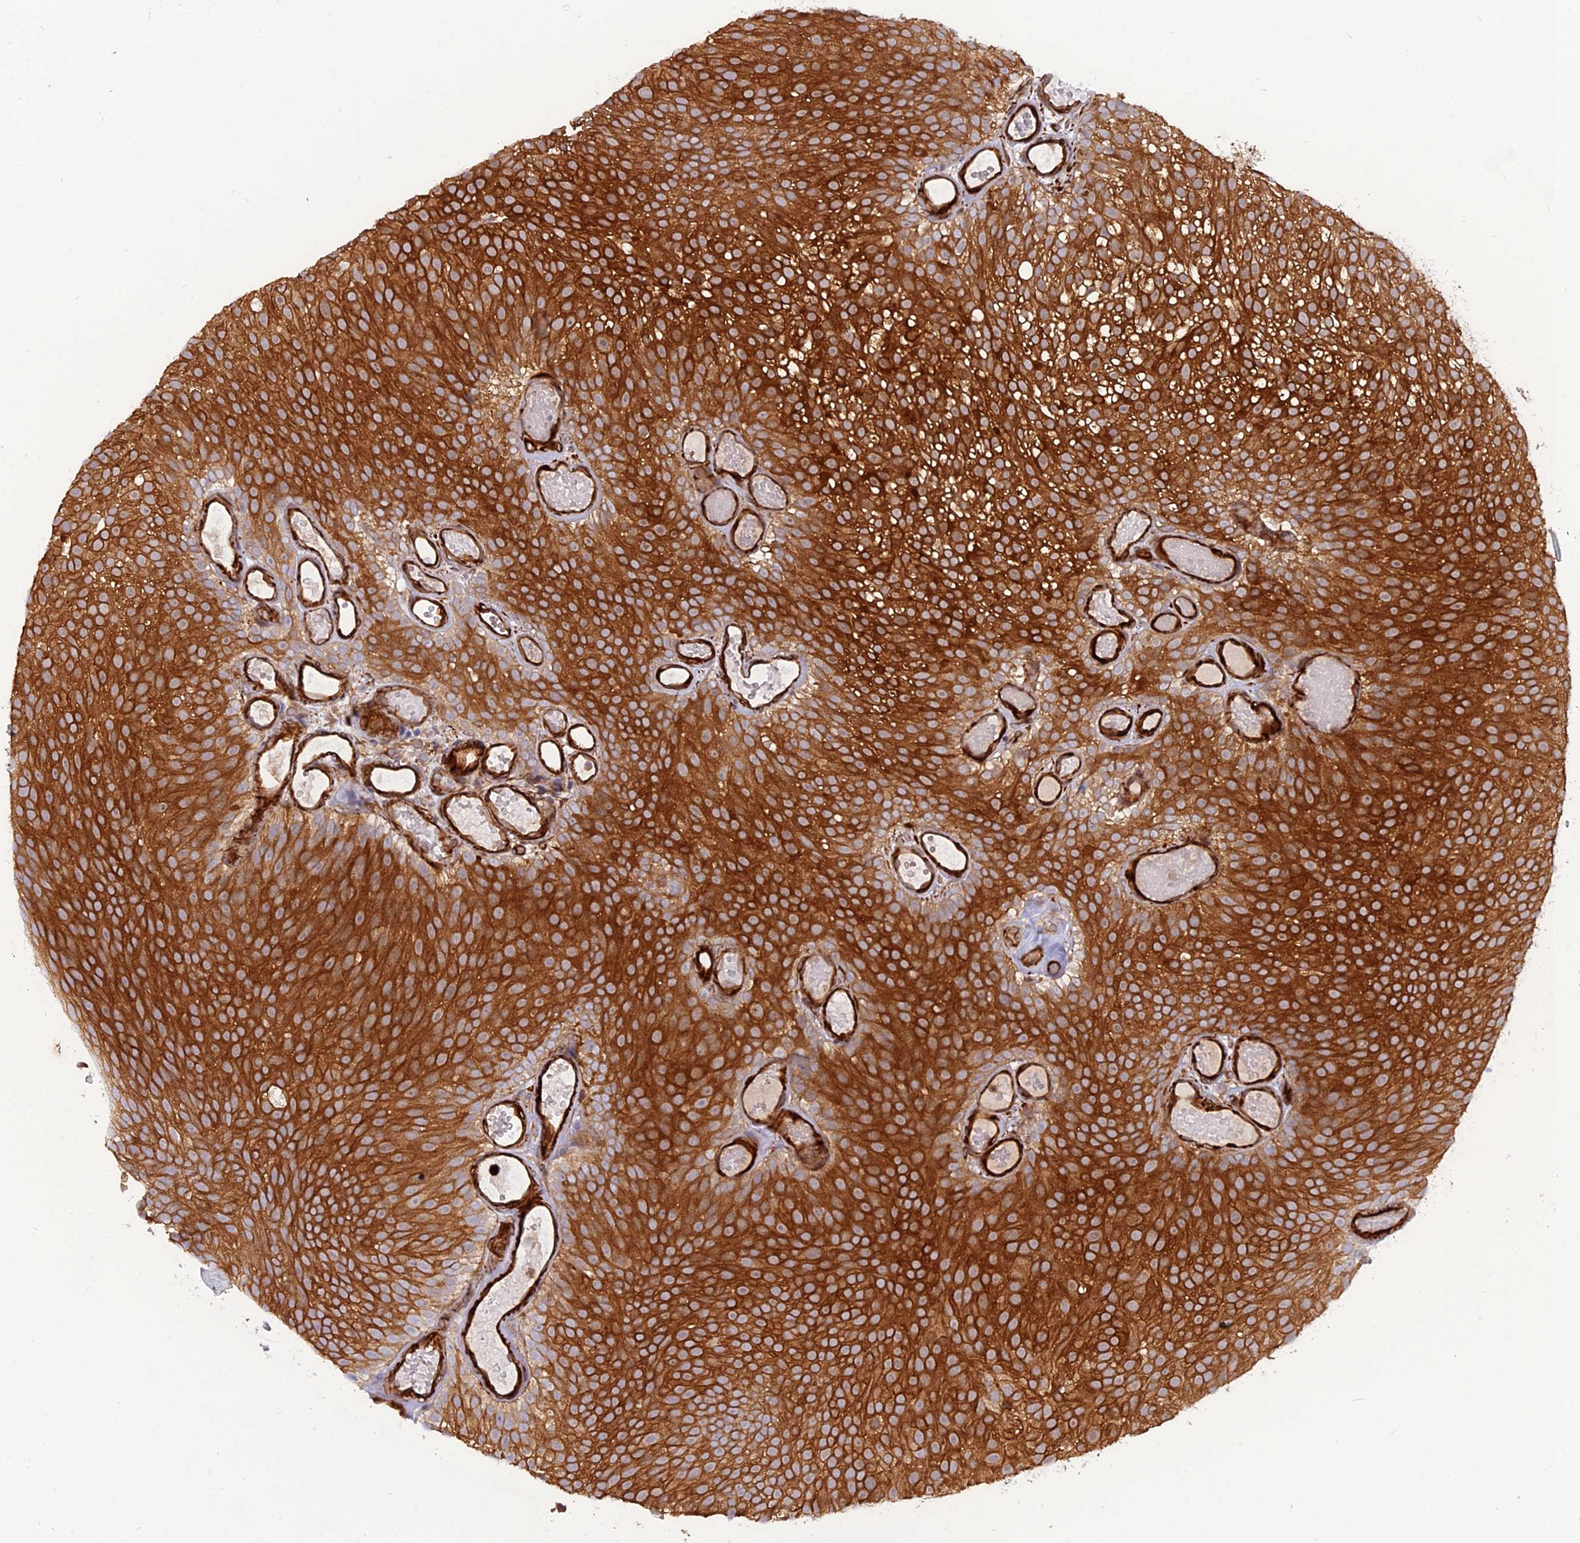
{"staining": {"intensity": "strong", "quantity": ">75%", "location": "cytoplasmic/membranous"}, "tissue": "urothelial cancer", "cell_type": "Tumor cells", "image_type": "cancer", "snomed": [{"axis": "morphology", "description": "Urothelial carcinoma, Low grade"}, {"axis": "topography", "description": "Urinary bladder"}], "caption": "Immunohistochemistry (IHC) histopathology image of neoplastic tissue: urothelial cancer stained using IHC exhibits high levels of strong protein expression localized specifically in the cytoplasmic/membranous of tumor cells, appearing as a cytoplasmic/membranous brown color.", "gene": "PHLDB3", "patient": {"sex": "male", "age": 78}}